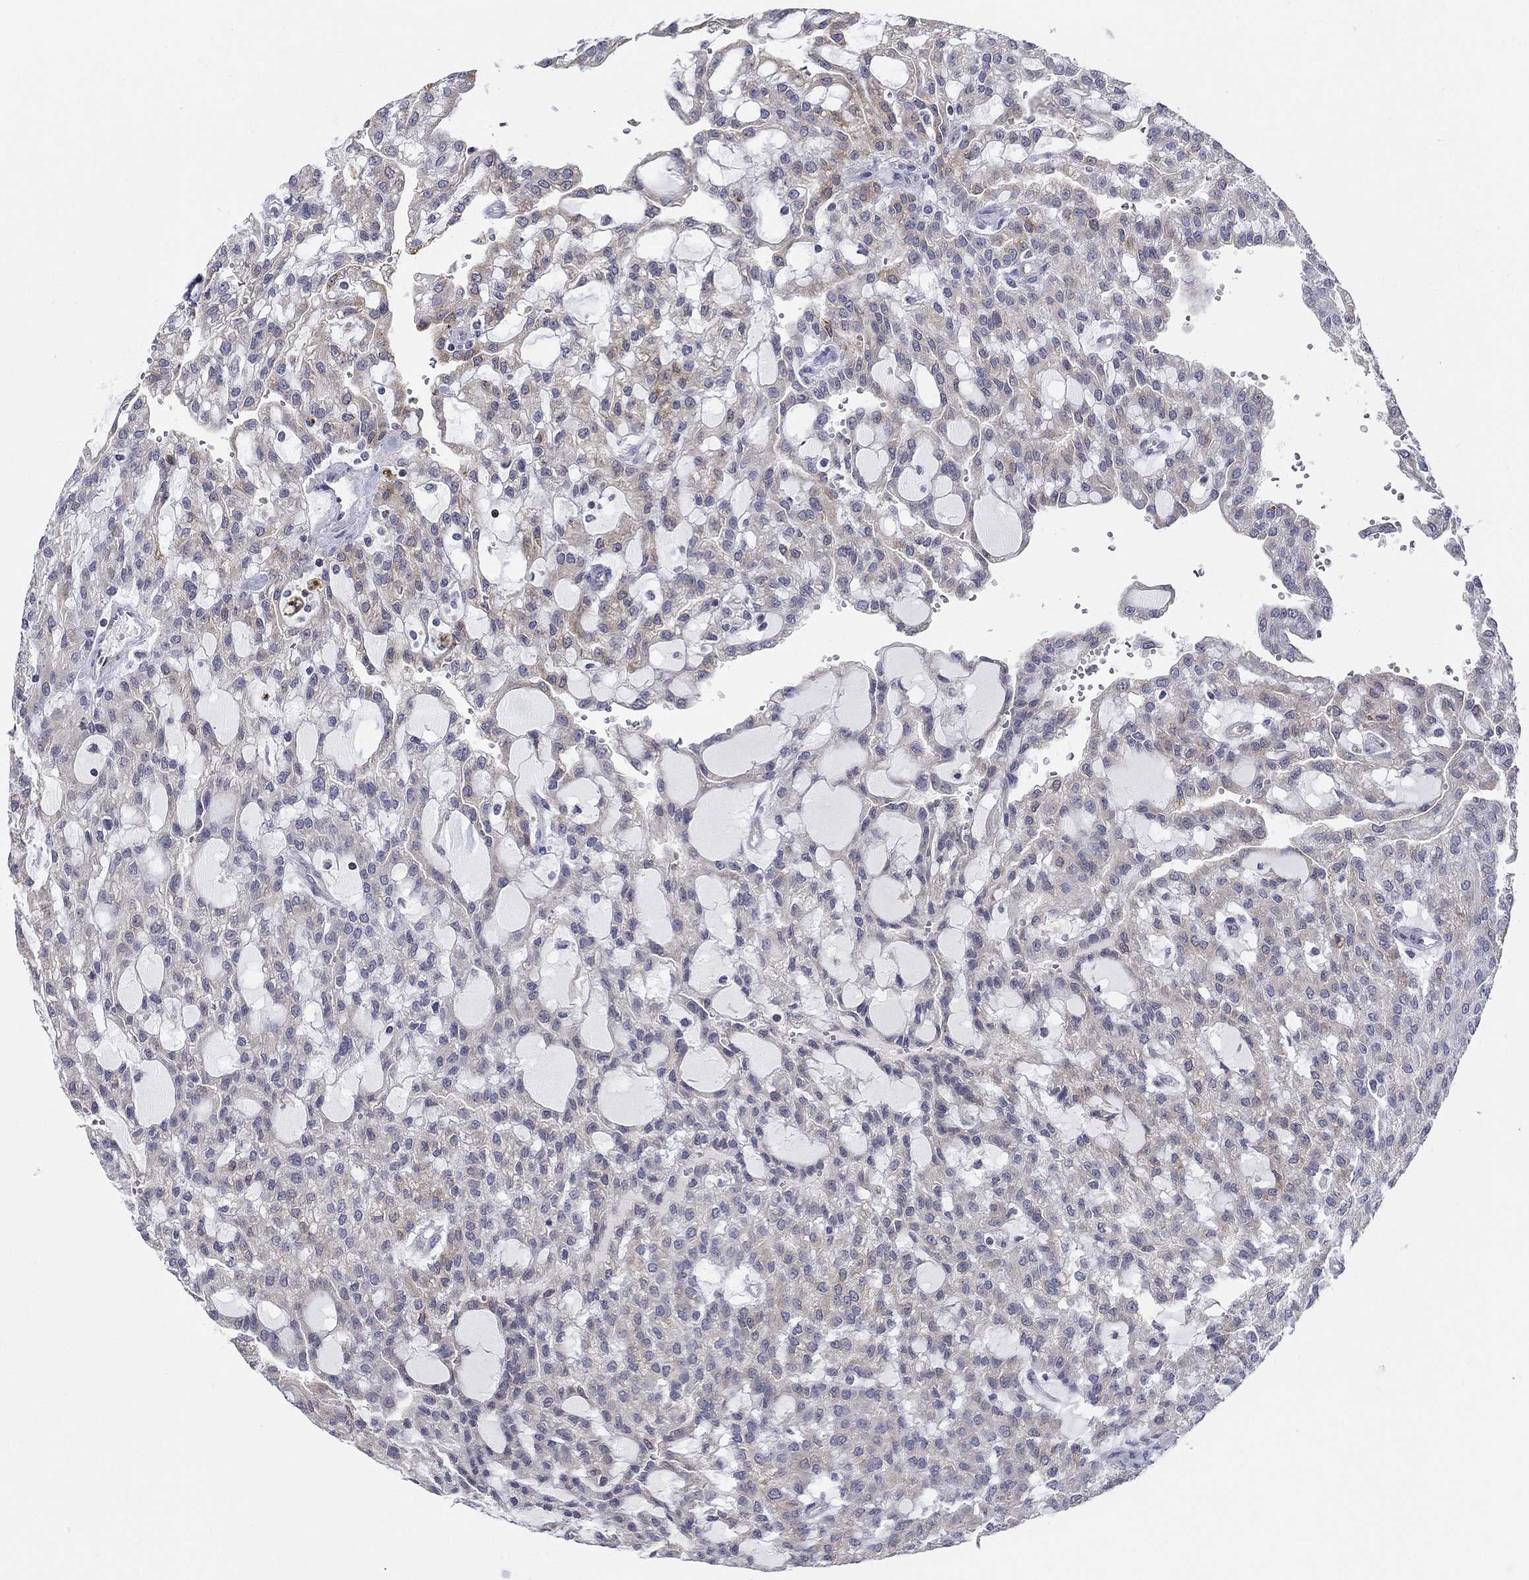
{"staining": {"intensity": "negative", "quantity": "none", "location": "none"}, "tissue": "renal cancer", "cell_type": "Tumor cells", "image_type": "cancer", "snomed": [{"axis": "morphology", "description": "Adenocarcinoma, NOS"}, {"axis": "topography", "description": "Kidney"}], "caption": "Immunohistochemistry of renal adenocarcinoma reveals no staining in tumor cells.", "gene": "ERMP1", "patient": {"sex": "male", "age": 63}}